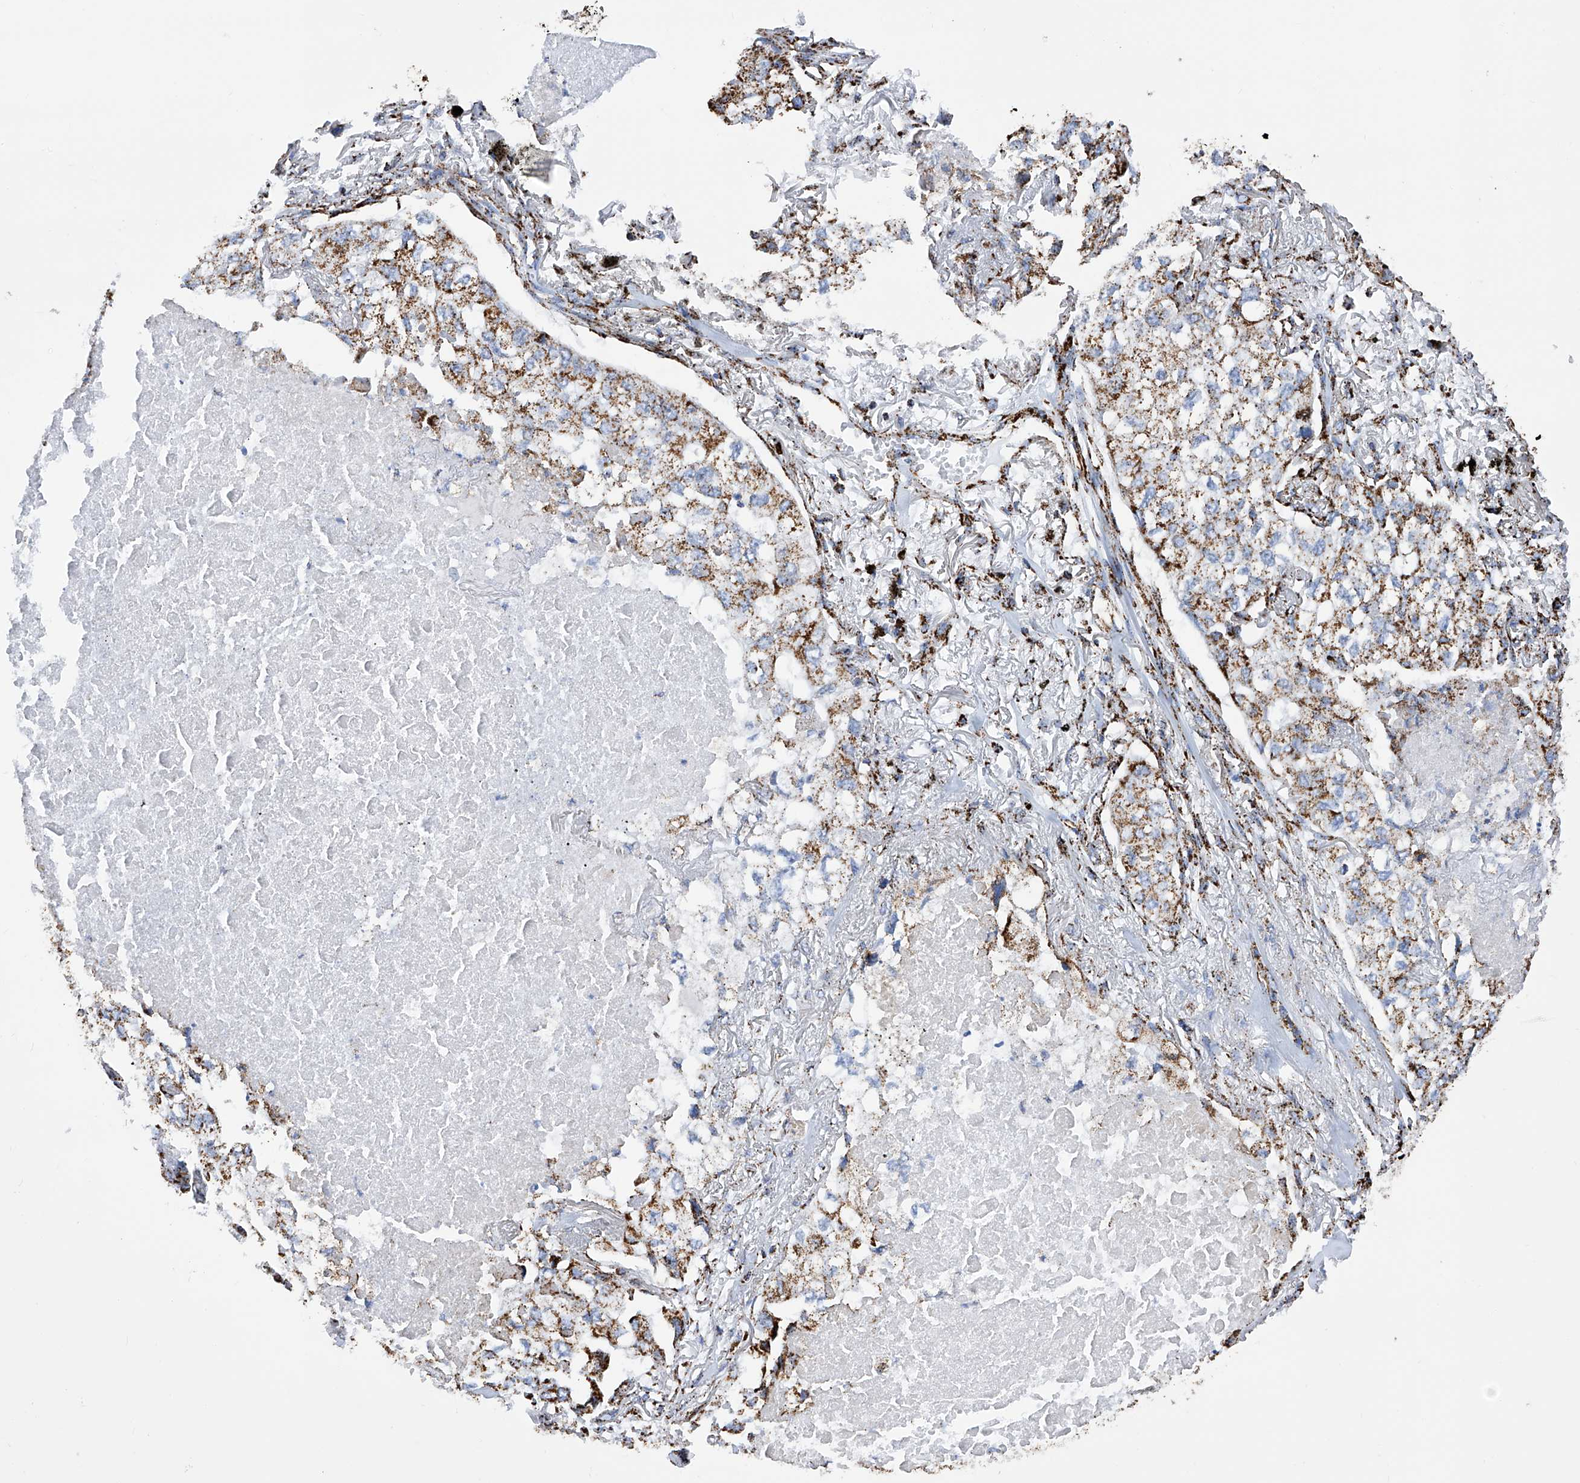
{"staining": {"intensity": "moderate", "quantity": ">75%", "location": "cytoplasmic/membranous"}, "tissue": "lung cancer", "cell_type": "Tumor cells", "image_type": "cancer", "snomed": [{"axis": "morphology", "description": "Adenocarcinoma, NOS"}, {"axis": "topography", "description": "Lung"}], "caption": "Immunohistochemistry (DAB) staining of human adenocarcinoma (lung) shows moderate cytoplasmic/membranous protein positivity in approximately >75% of tumor cells.", "gene": "ATP5PF", "patient": {"sex": "male", "age": 65}}